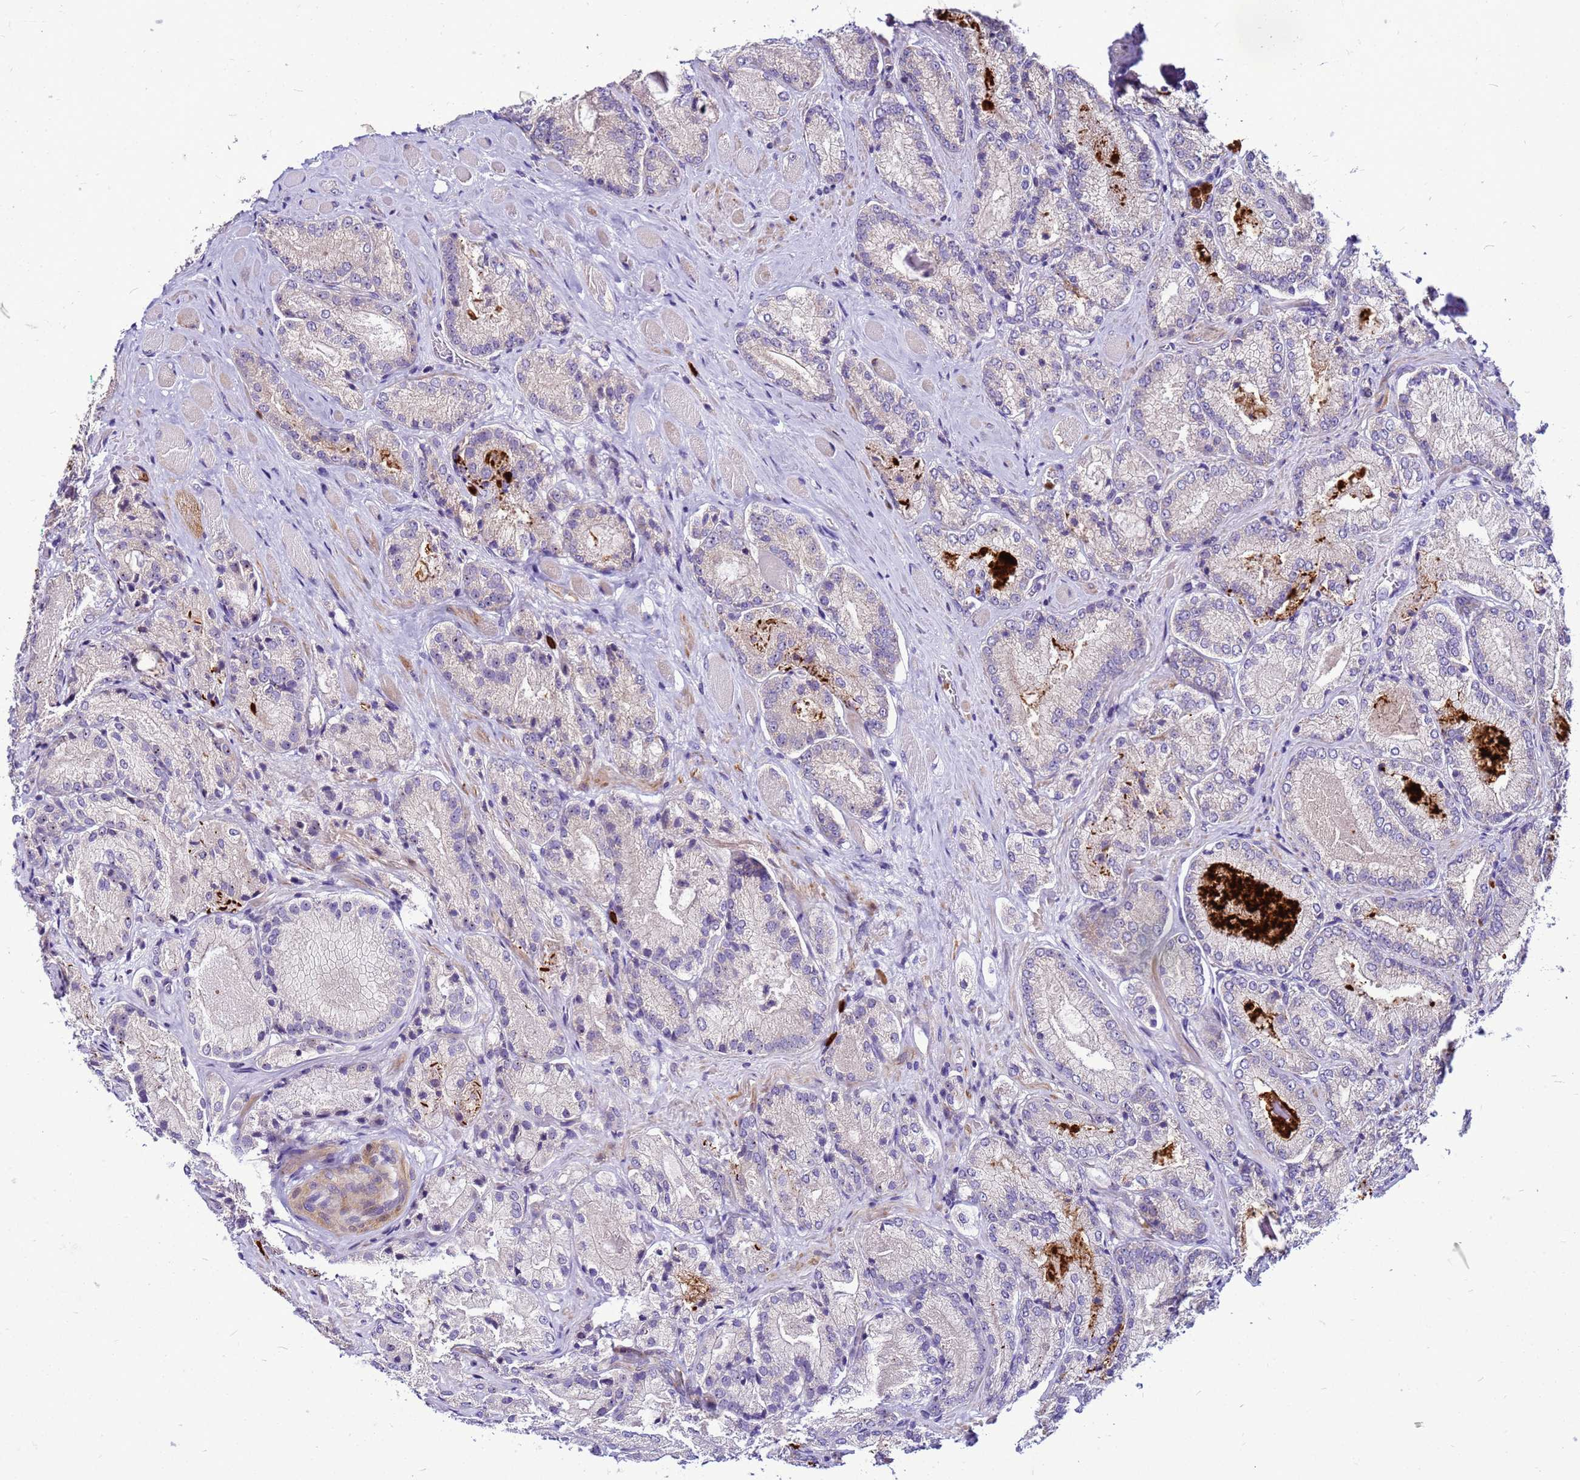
{"staining": {"intensity": "negative", "quantity": "none", "location": "none"}, "tissue": "prostate cancer", "cell_type": "Tumor cells", "image_type": "cancer", "snomed": [{"axis": "morphology", "description": "Adenocarcinoma, Low grade"}, {"axis": "topography", "description": "Prostate"}], "caption": "Tumor cells are negative for protein expression in human prostate cancer. The staining is performed using DAB (3,3'-diaminobenzidine) brown chromogen with nuclei counter-stained in using hematoxylin.", "gene": "VPS4B", "patient": {"sex": "male", "age": 74}}